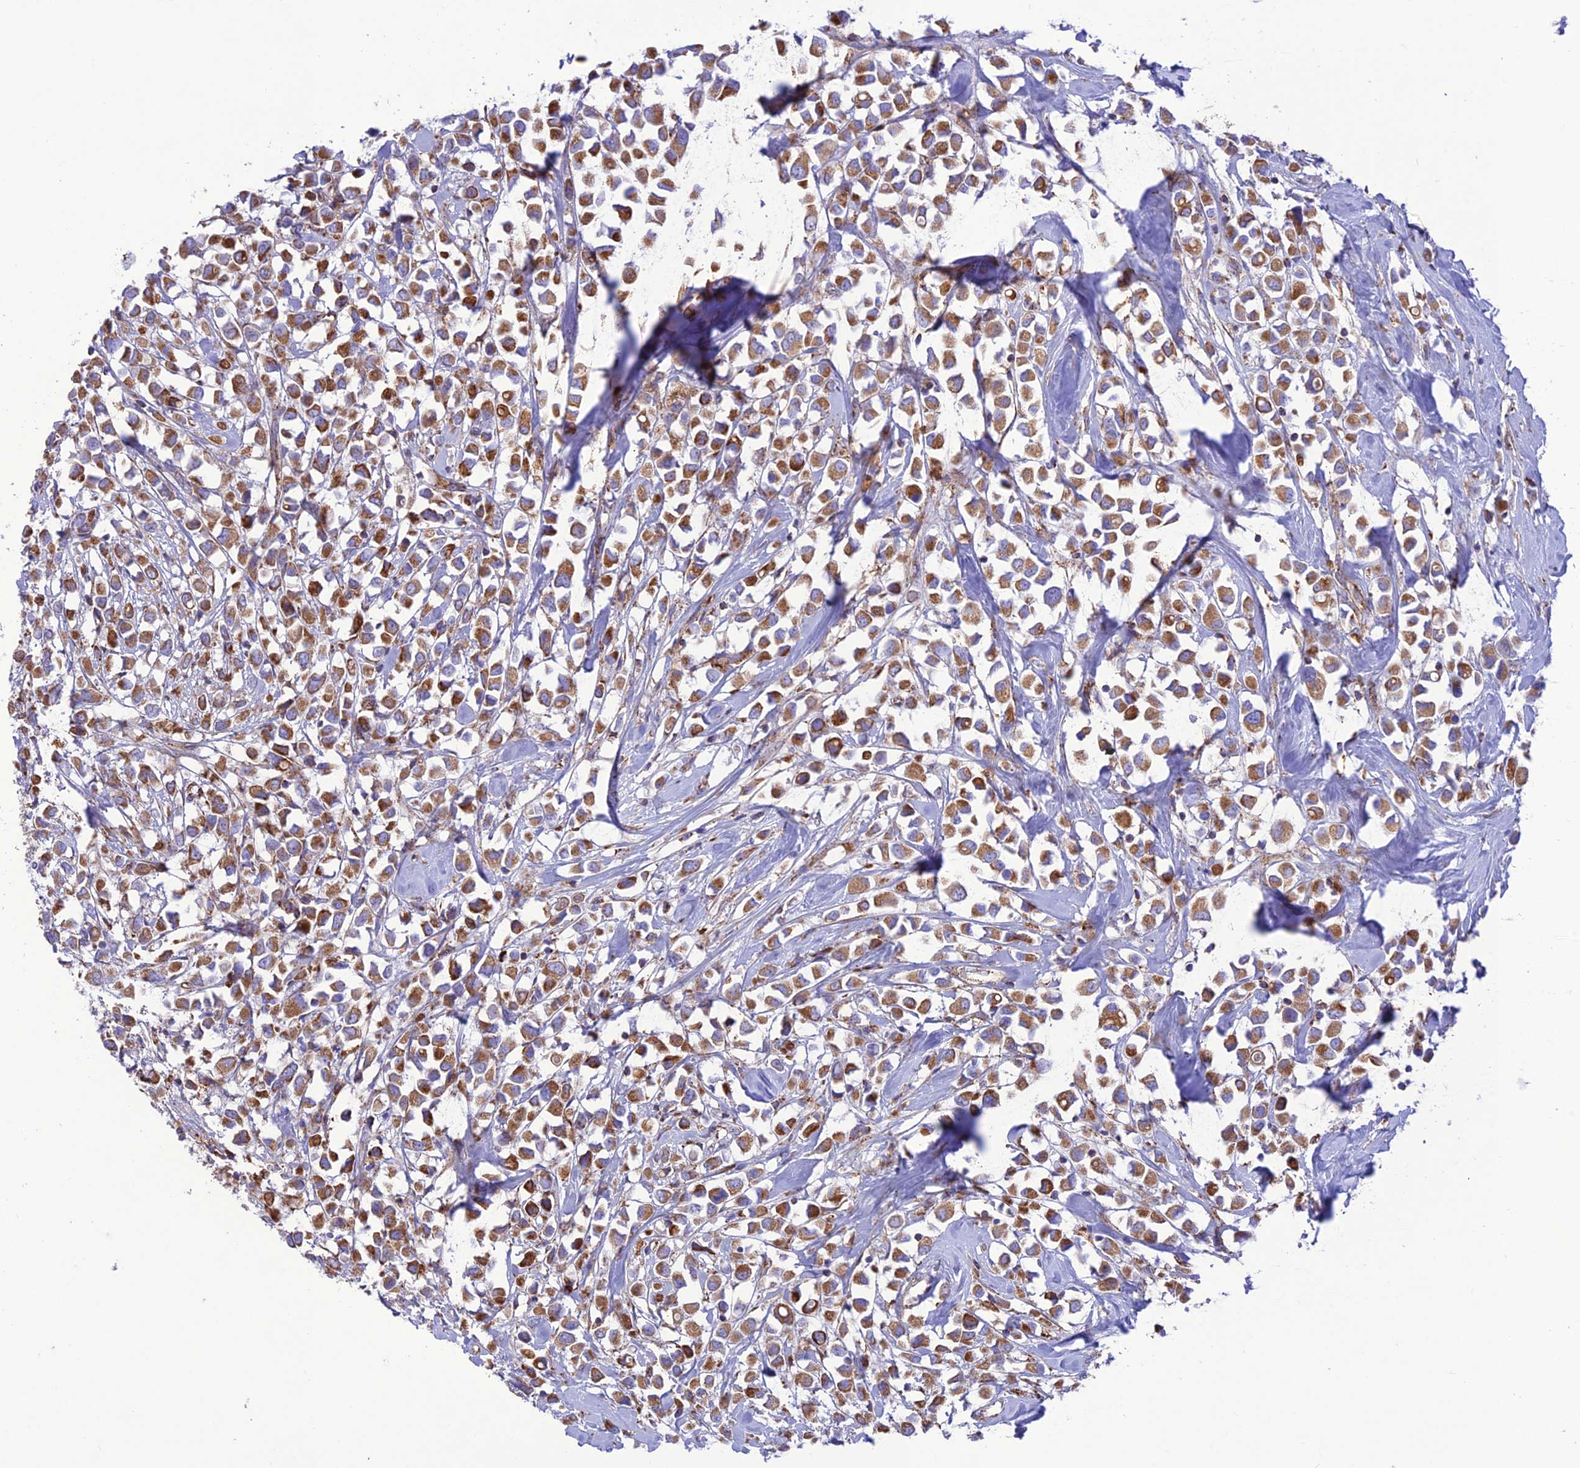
{"staining": {"intensity": "moderate", "quantity": ">75%", "location": "cytoplasmic/membranous"}, "tissue": "breast cancer", "cell_type": "Tumor cells", "image_type": "cancer", "snomed": [{"axis": "morphology", "description": "Duct carcinoma"}, {"axis": "topography", "description": "Breast"}], "caption": "A brown stain highlights moderate cytoplasmic/membranous expression of a protein in human breast infiltrating ductal carcinoma tumor cells.", "gene": "UAP1L1", "patient": {"sex": "female", "age": 61}}